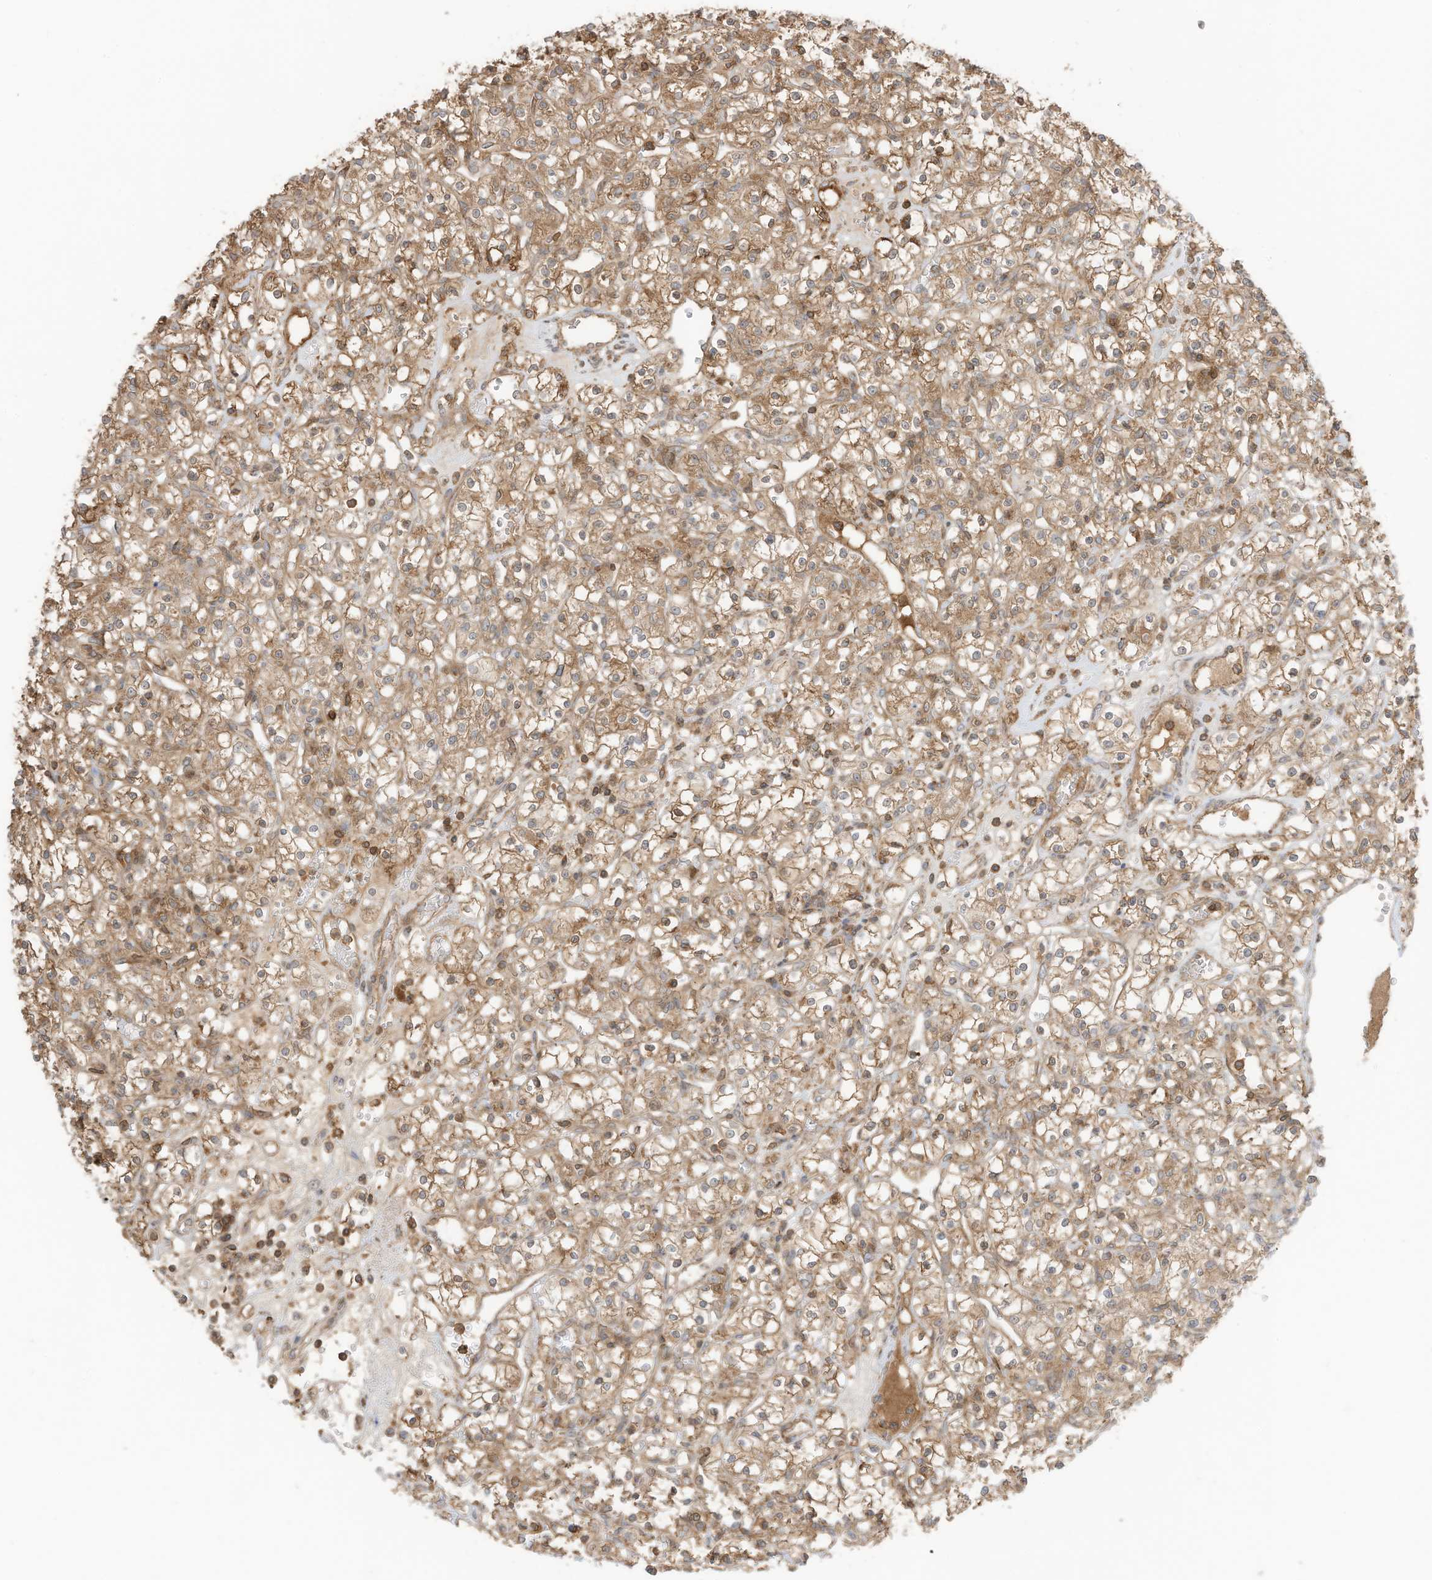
{"staining": {"intensity": "moderate", "quantity": ">75%", "location": "cytoplasmic/membranous"}, "tissue": "renal cancer", "cell_type": "Tumor cells", "image_type": "cancer", "snomed": [{"axis": "morphology", "description": "Adenocarcinoma, NOS"}, {"axis": "topography", "description": "Kidney"}], "caption": "Immunohistochemistry (DAB) staining of human adenocarcinoma (renal) reveals moderate cytoplasmic/membranous protein positivity in approximately >75% of tumor cells.", "gene": "SLC25A12", "patient": {"sex": "female", "age": 59}}